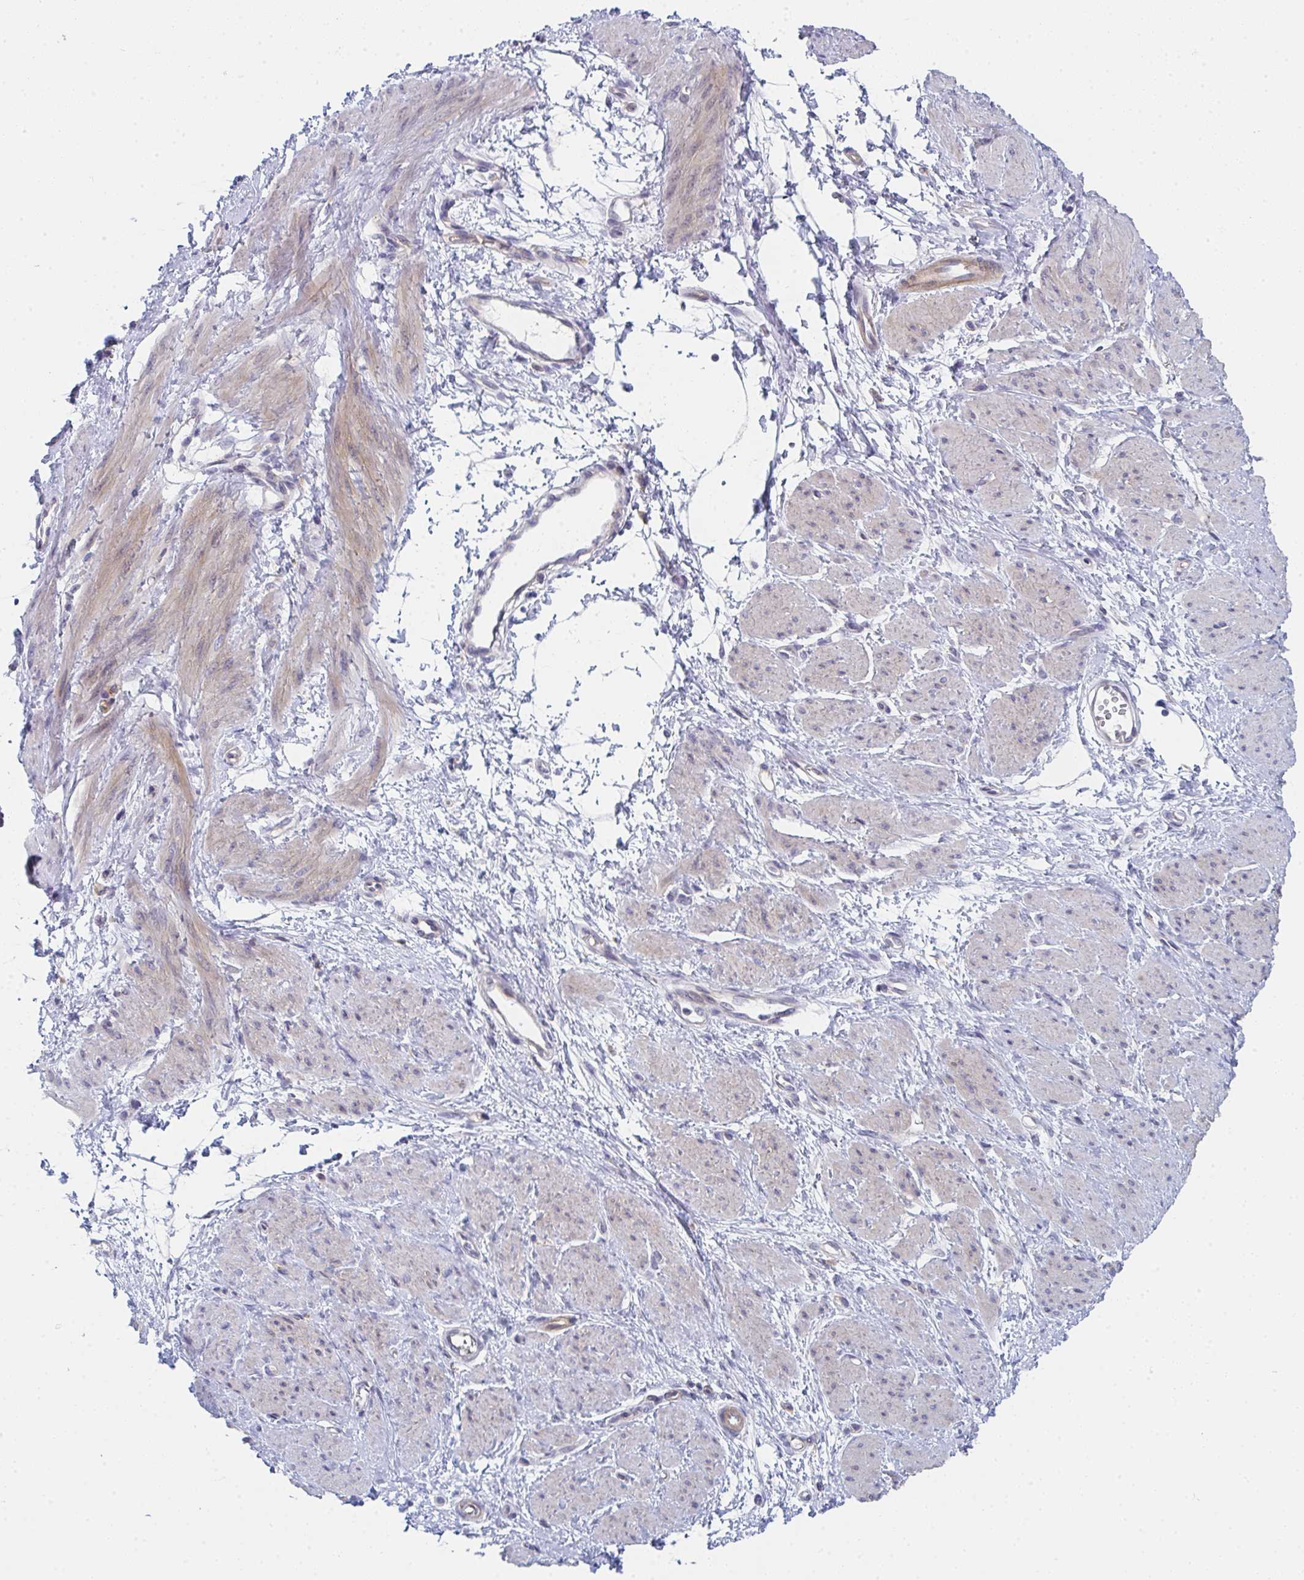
{"staining": {"intensity": "moderate", "quantity": "<25%", "location": "cytoplasmic/membranous"}, "tissue": "smooth muscle", "cell_type": "Smooth muscle cells", "image_type": "normal", "snomed": [{"axis": "morphology", "description": "Normal tissue, NOS"}, {"axis": "topography", "description": "Smooth muscle"}, {"axis": "topography", "description": "Uterus"}], "caption": "There is low levels of moderate cytoplasmic/membranous expression in smooth muscle cells of normal smooth muscle, as demonstrated by immunohistochemical staining (brown color).", "gene": "VWDE", "patient": {"sex": "female", "age": 39}}